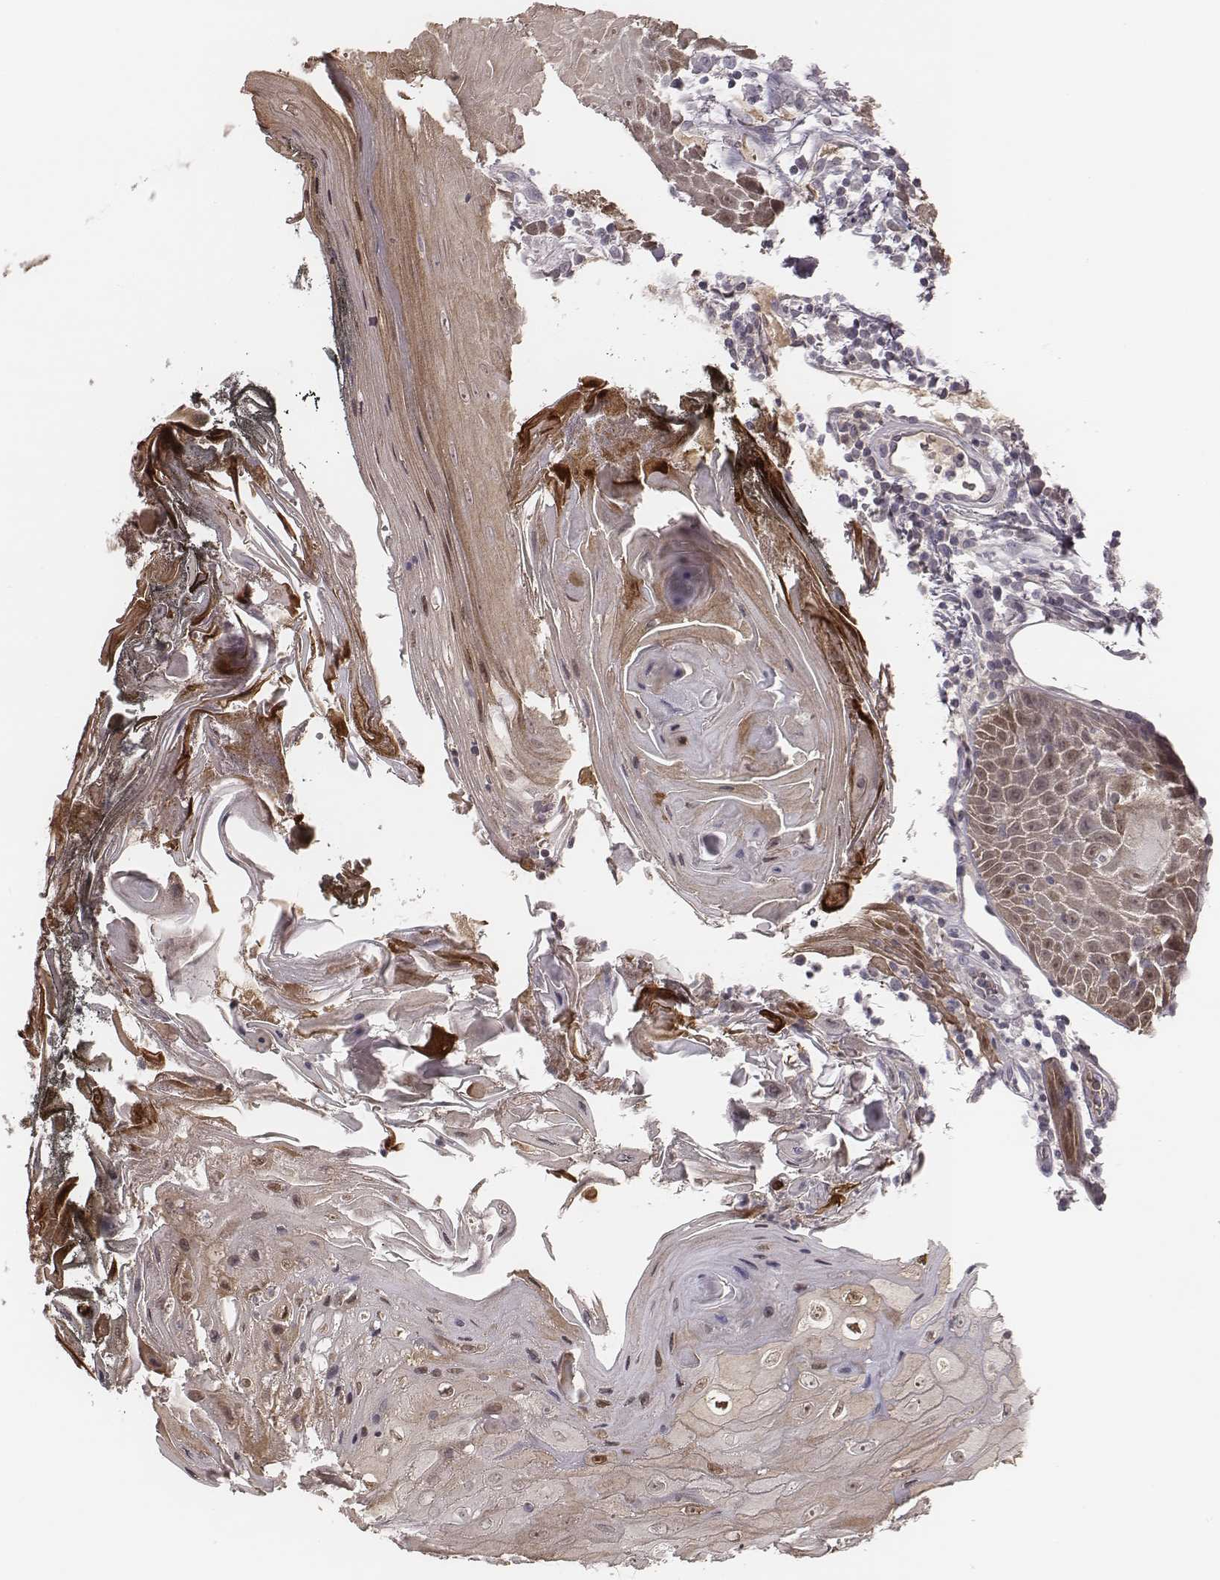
{"staining": {"intensity": "weak", "quantity": "25%-75%", "location": "cytoplasmic/membranous"}, "tissue": "head and neck cancer", "cell_type": "Tumor cells", "image_type": "cancer", "snomed": [{"axis": "morphology", "description": "Squamous cell carcinoma, NOS"}, {"axis": "topography", "description": "Head-Neck"}], "caption": "Protein staining displays weak cytoplasmic/membranous positivity in about 25%-75% of tumor cells in head and neck cancer (squamous cell carcinoma).", "gene": "TLX3", "patient": {"sex": "male", "age": 52}}